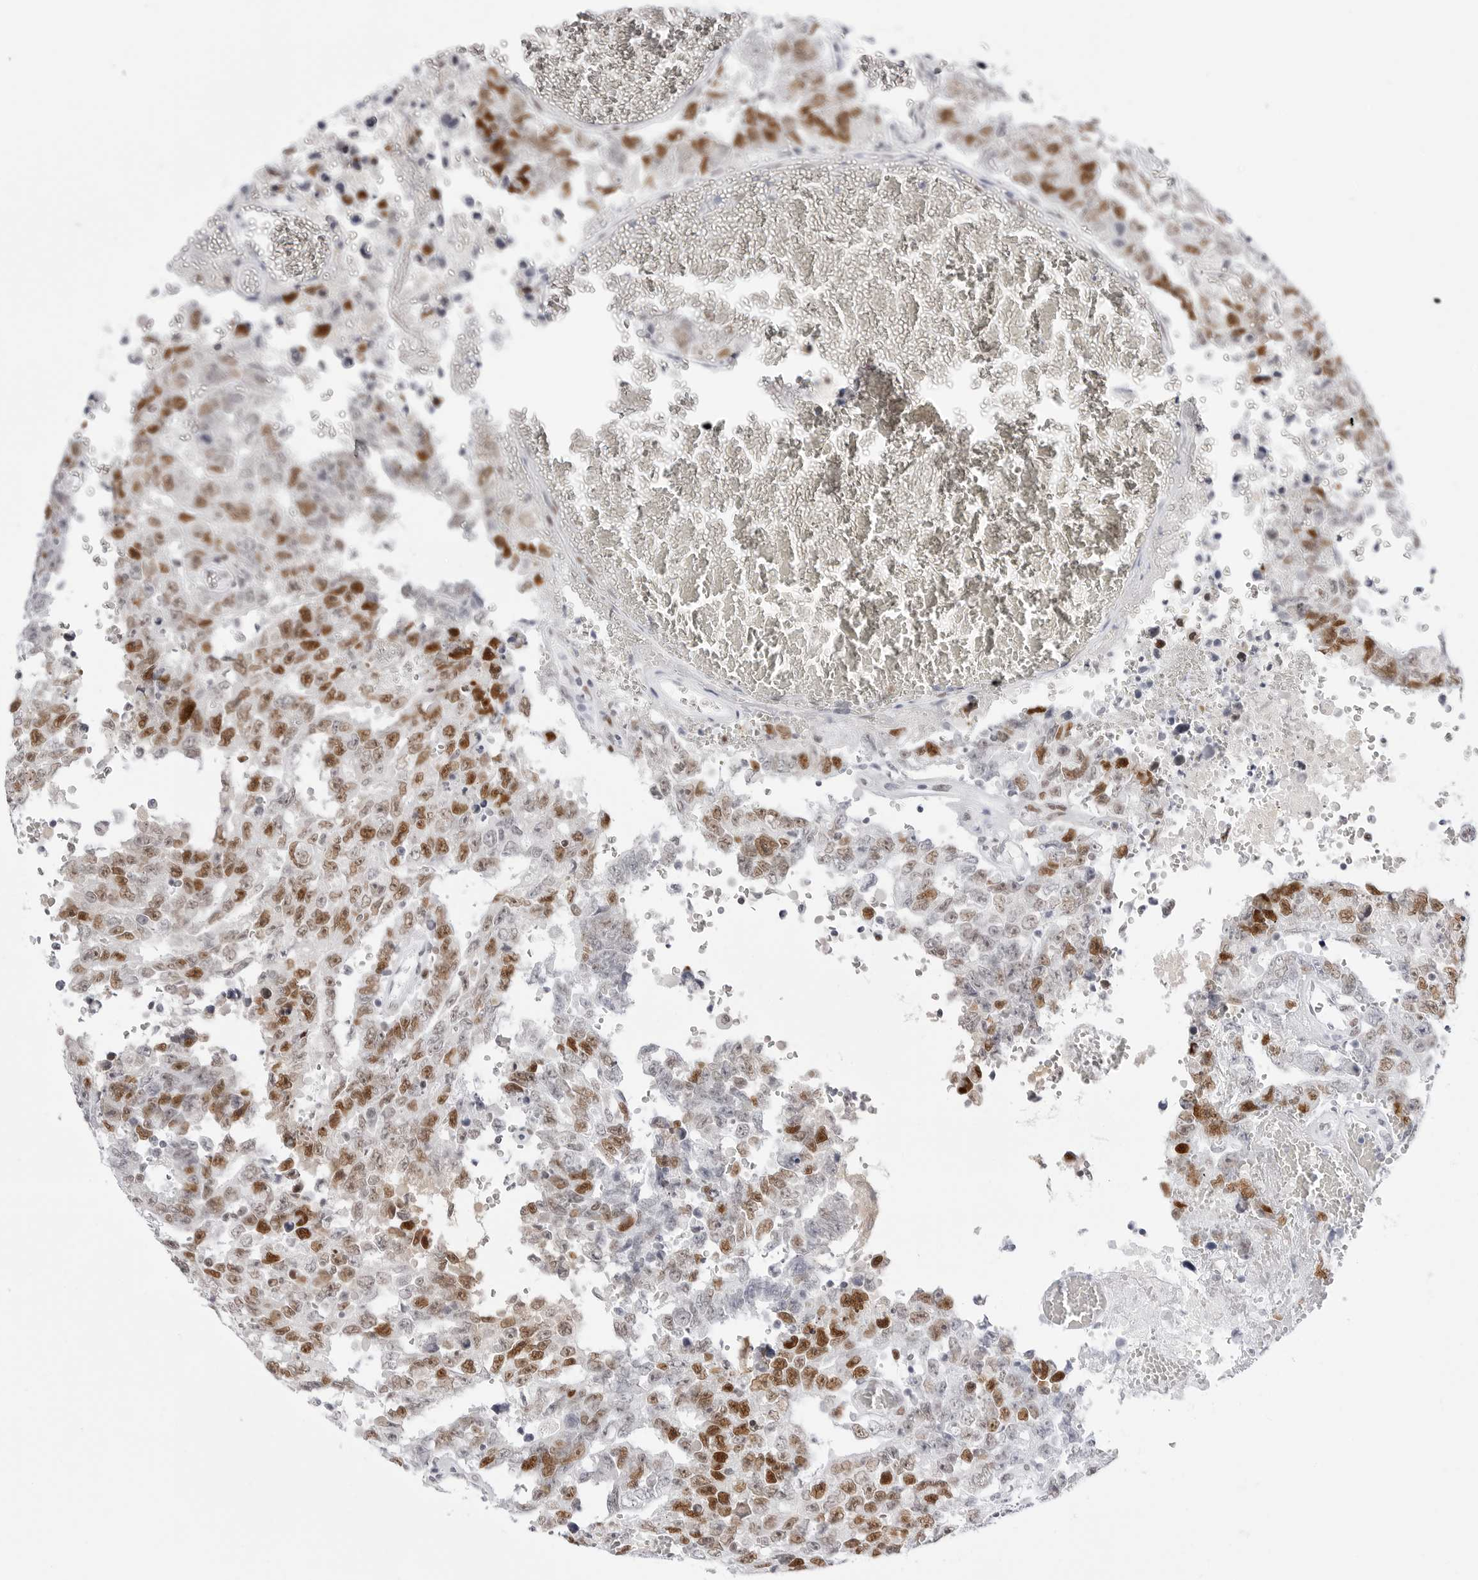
{"staining": {"intensity": "moderate", "quantity": "25%-75%", "location": "nuclear"}, "tissue": "testis cancer", "cell_type": "Tumor cells", "image_type": "cancer", "snomed": [{"axis": "morphology", "description": "Carcinoma, Embryonal, NOS"}, {"axis": "topography", "description": "Testis"}], "caption": "Protein analysis of testis cancer tissue displays moderate nuclear staining in approximately 25%-75% of tumor cells. Immunohistochemistry stains the protein in brown and the nuclei are stained blue.", "gene": "NASP", "patient": {"sex": "male", "age": 26}}